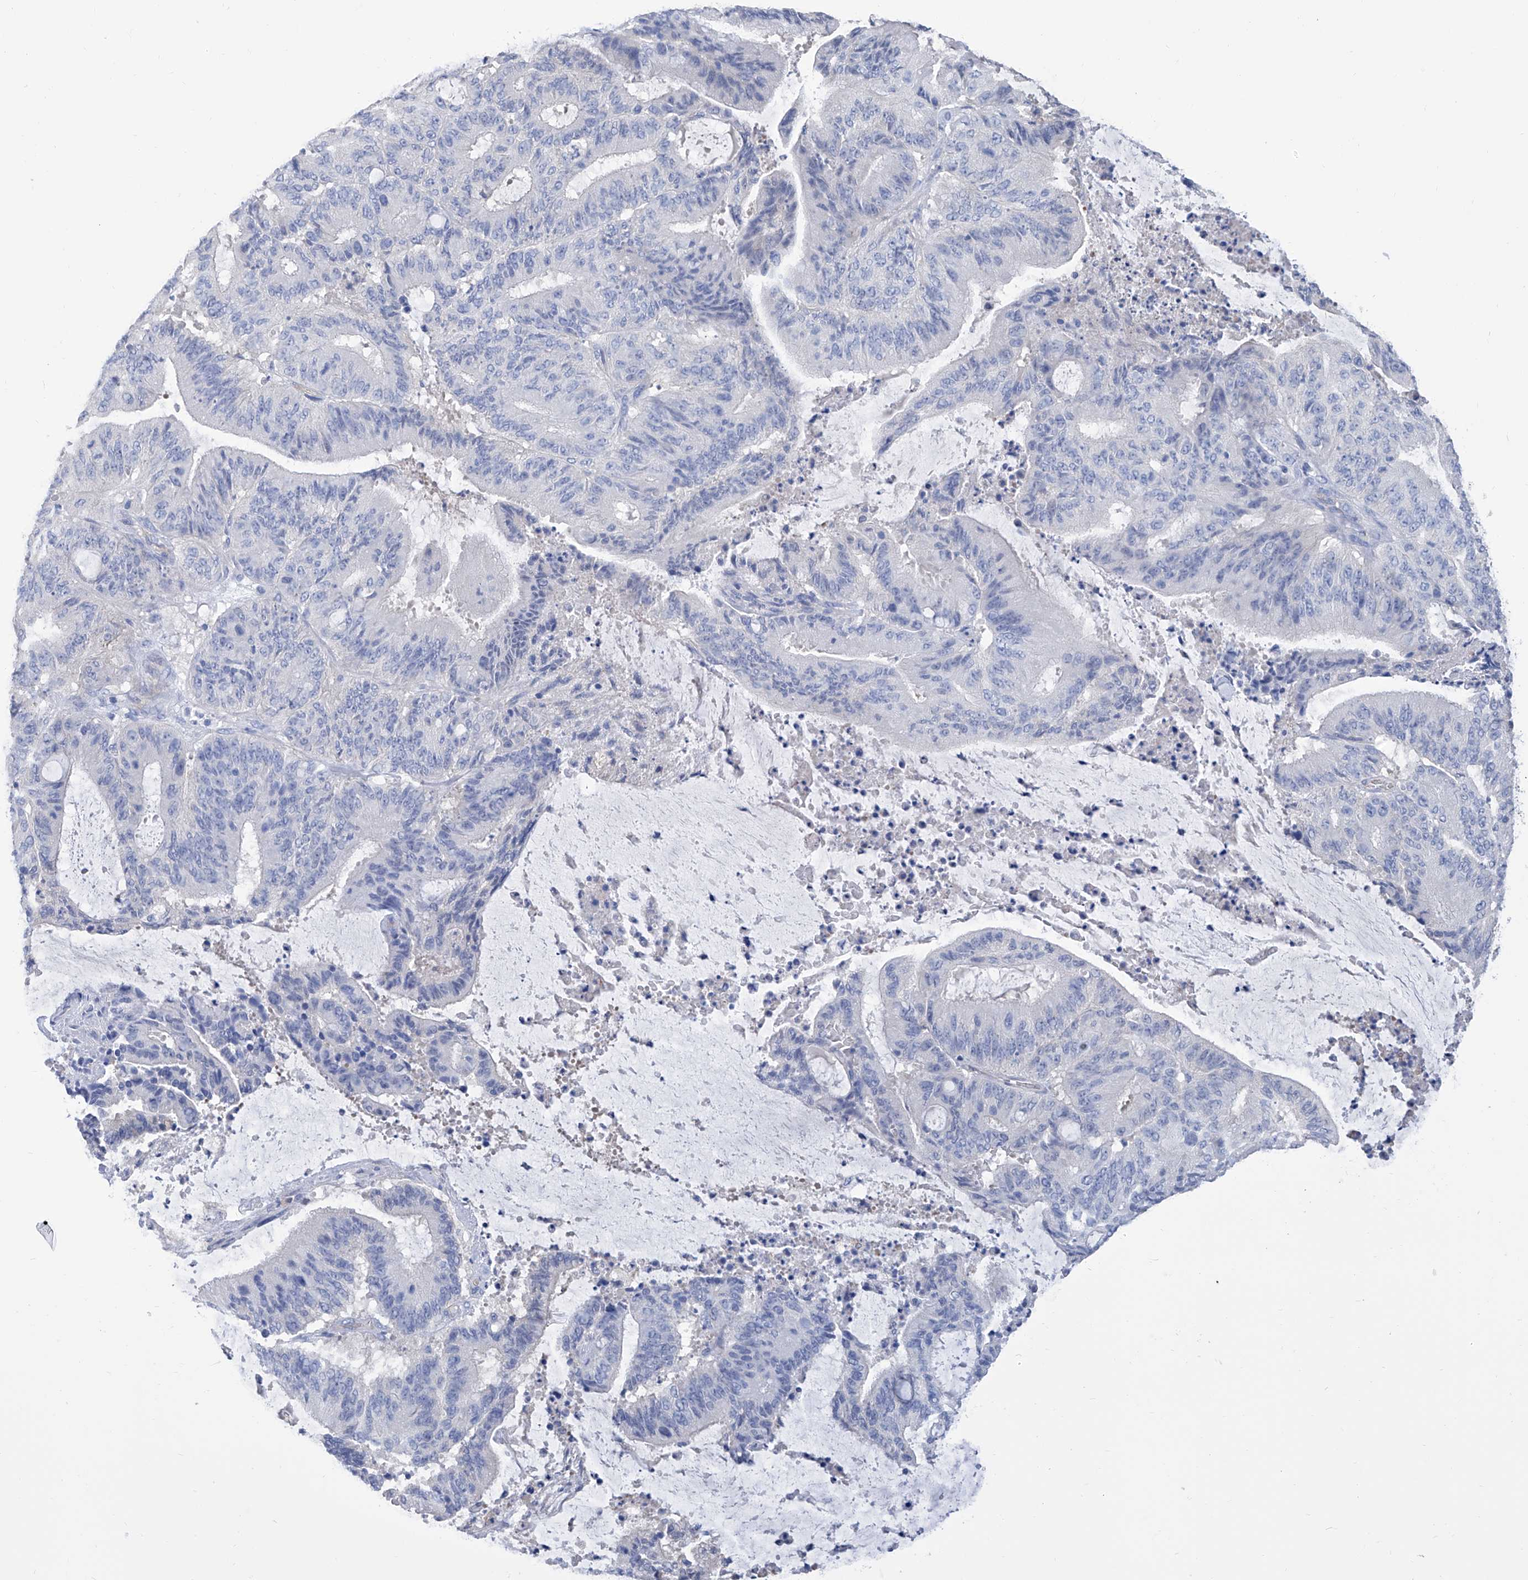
{"staining": {"intensity": "negative", "quantity": "none", "location": "none"}, "tissue": "liver cancer", "cell_type": "Tumor cells", "image_type": "cancer", "snomed": [{"axis": "morphology", "description": "Normal tissue, NOS"}, {"axis": "morphology", "description": "Cholangiocarcinoma"}, {"axis": "topography", "description": "Liver"}, {"axis": "topography", "description": "Peripheral nerve tissue"}], "caption": "IHC of cholangiocarcinoma (liver) demonstrates no expression in tumor cells. (DAB immunohistochemistry (IHC), high magnification).", "gene": "SMS", "patient": {"sex": "female", "age": 73}}